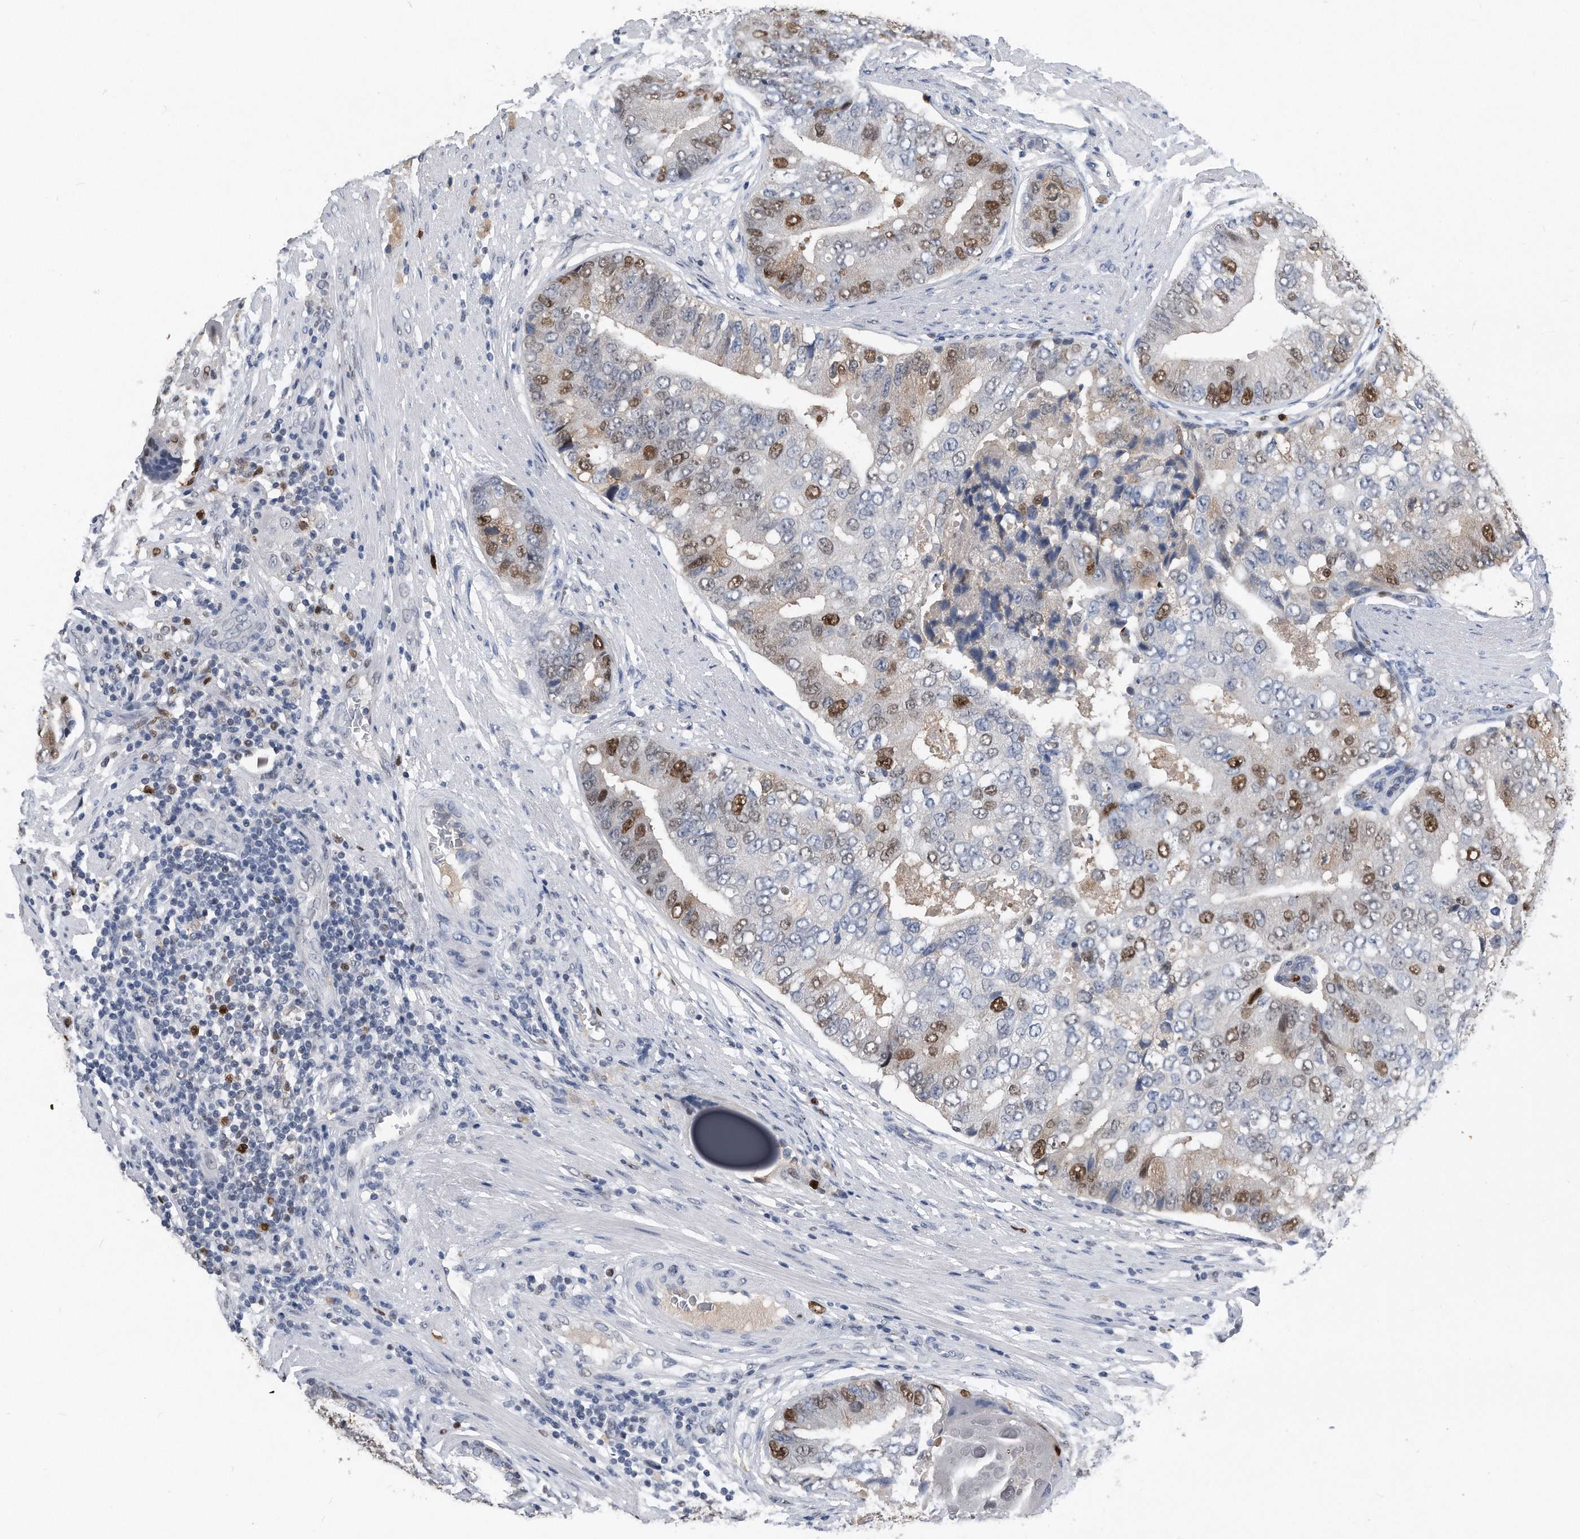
{"staining": {"intensity": "strong", "quantity": "<25%", "location": "nuclear"}, "tissue": "prostate cancer", "cell_type": "Tumor cells", "image_type": "cancer", "snomed": [{"axis": "morphology", "description": "Adenocarcinoma, High grade"}, {"axis": "topography", "description": "Prostate"}], "caption": "IHC histopathology image of high-grade adenocarcinoma (prostate) stained for a protein (brown), which demonstrates medium levels of strong nuclear expression in about <25% of tumor cells.", "gene": "PCNA", "patient": {"sex": "male", "age": 70}}